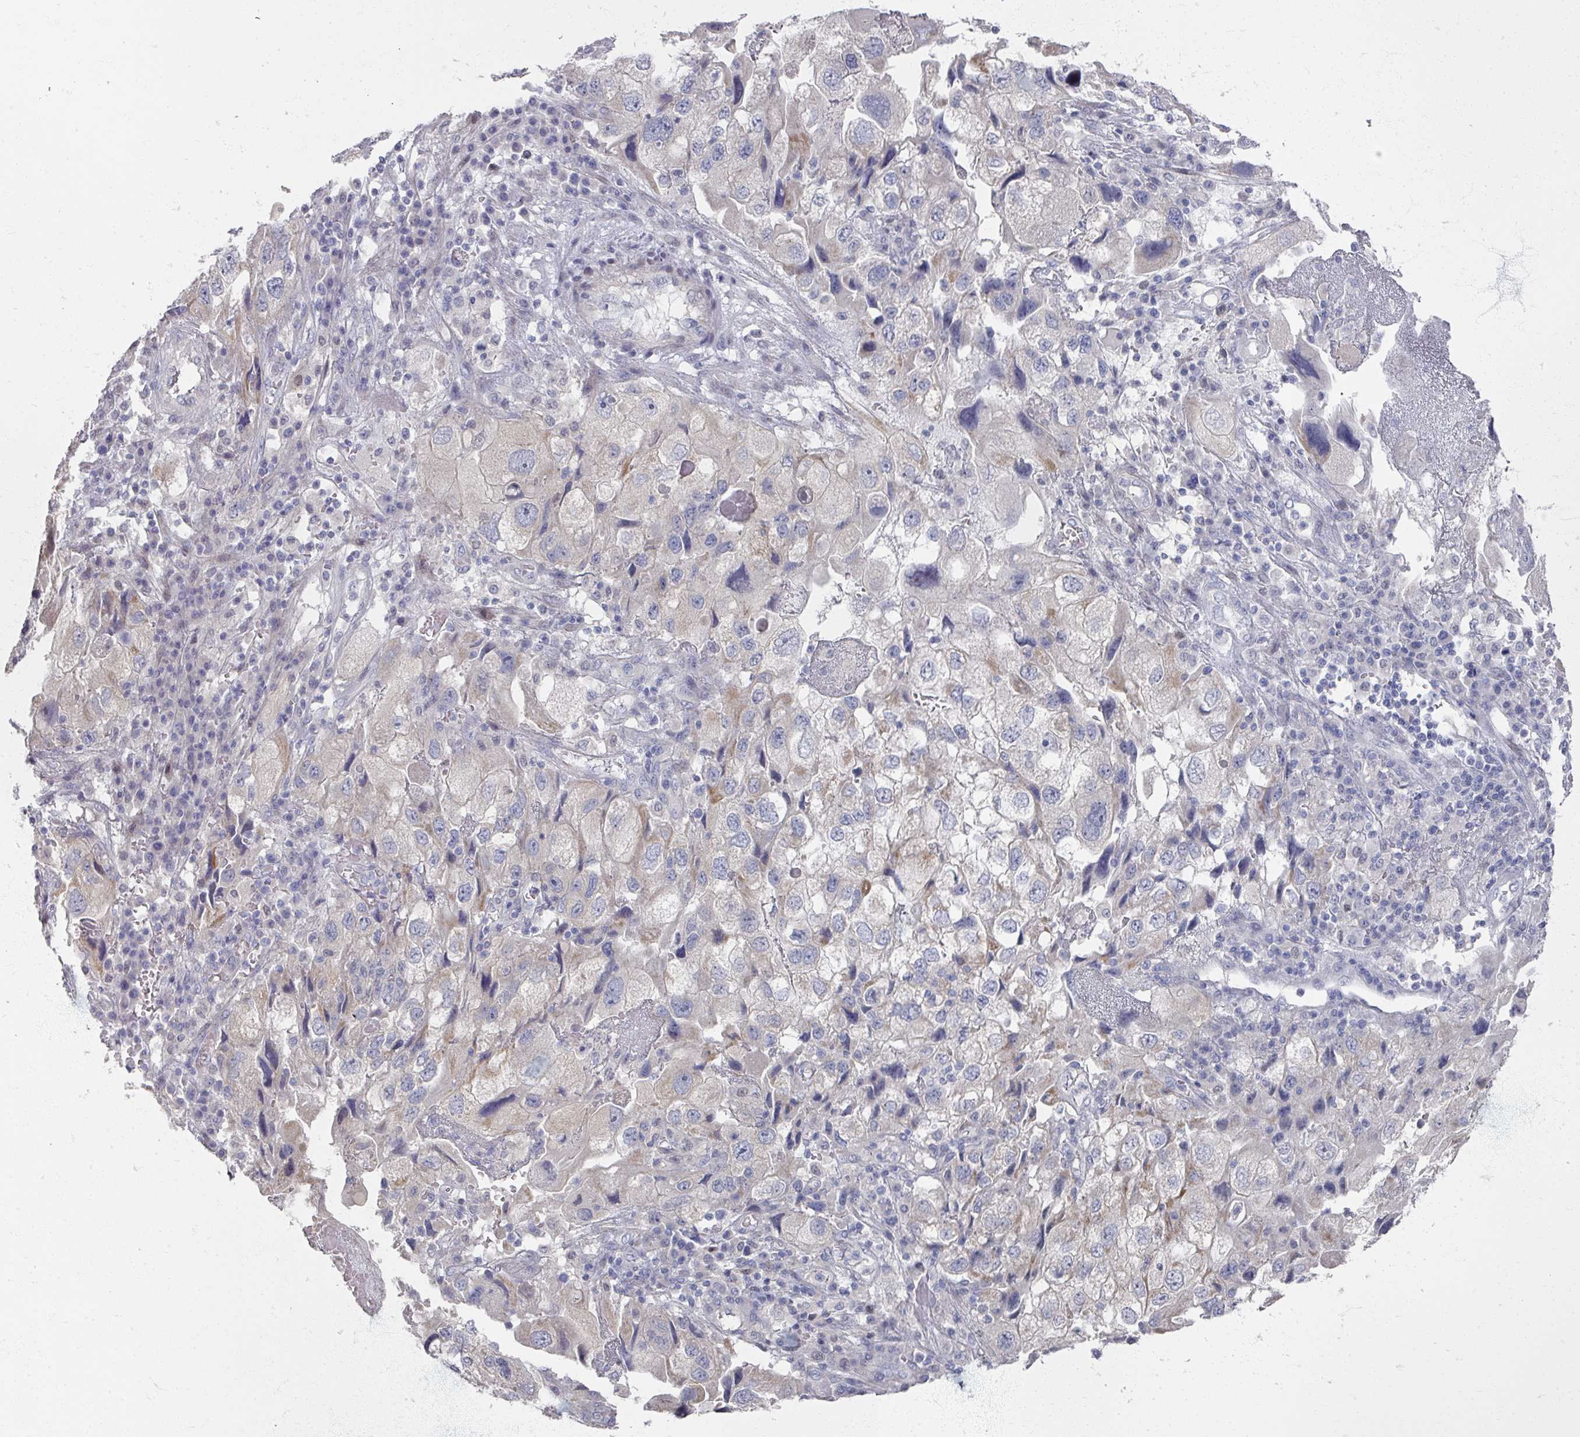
{"staining": {"intensity": "negative", "quantity": "none", "location": "none"}, "tissue": "endometrial cancer", "cell_type": "Tumor cells", "image_type": "cancer", "snomed": [{"axis": "morphology", "description": "Adenocarcinoma, NOS"}, {"axis": "topography", "description": "Endometrium"}], "caption": "Immunohistochemical staining of human adenocarcinoma (endometrial) shows no significant expression in tumor cells.", "gene": "TTYH3", "patient": {"sex": "female", "age": 49}}